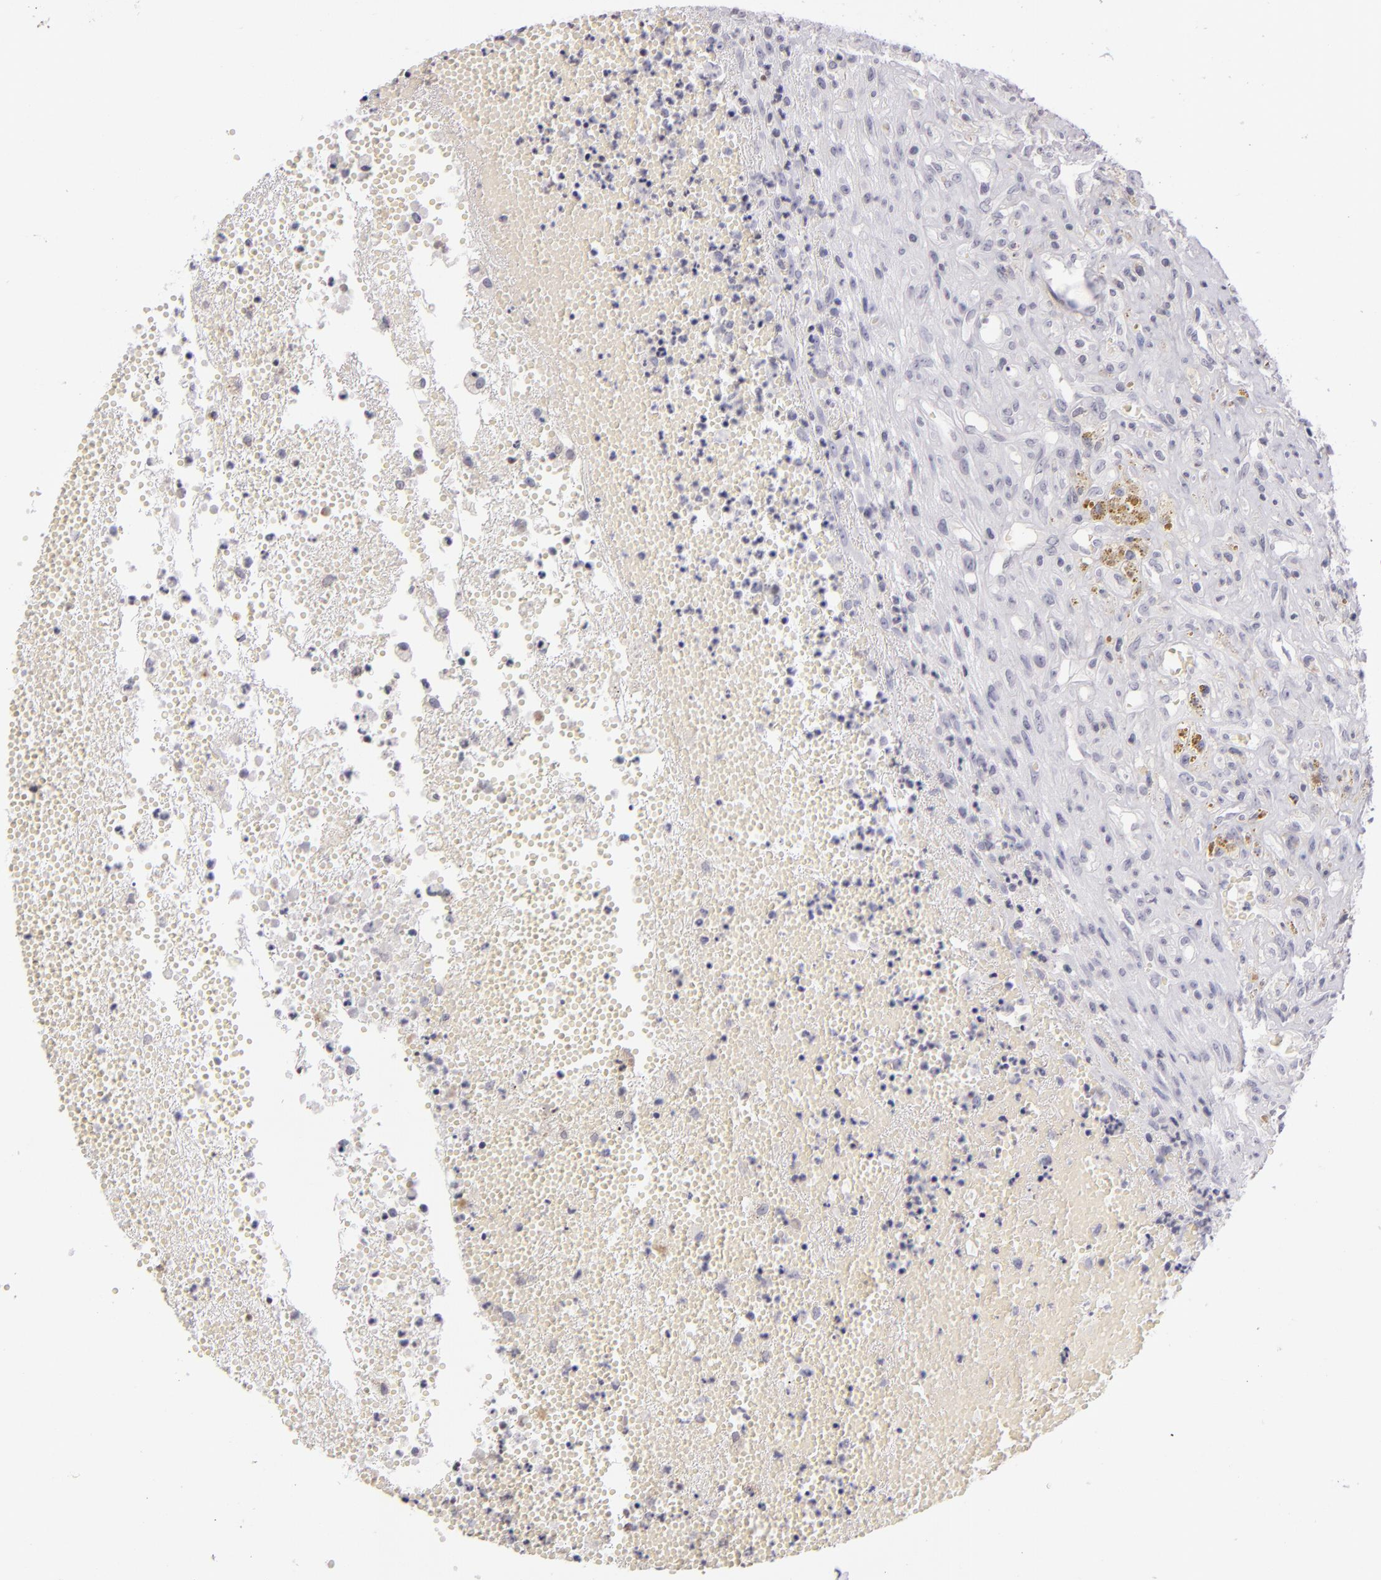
{"staining": {"intensity": "negative", "quantity": "none", "location": "none"}, "tissue": "glioma", "cell_type": "Tumor cells", "image_type": "cancer", "snomed": [{"axis": "morphology", "description": "Glioma, malignant, High grade"}, {"axis": "topography", "description": "Brain"}], "caption": "DAB (3,3'-diaminobenzidine) immunohistochemical staining of human glioma shows no significant staining in tumor cells.", "gene": "CD40", "patient": {"sex": "male", "age": 66}}